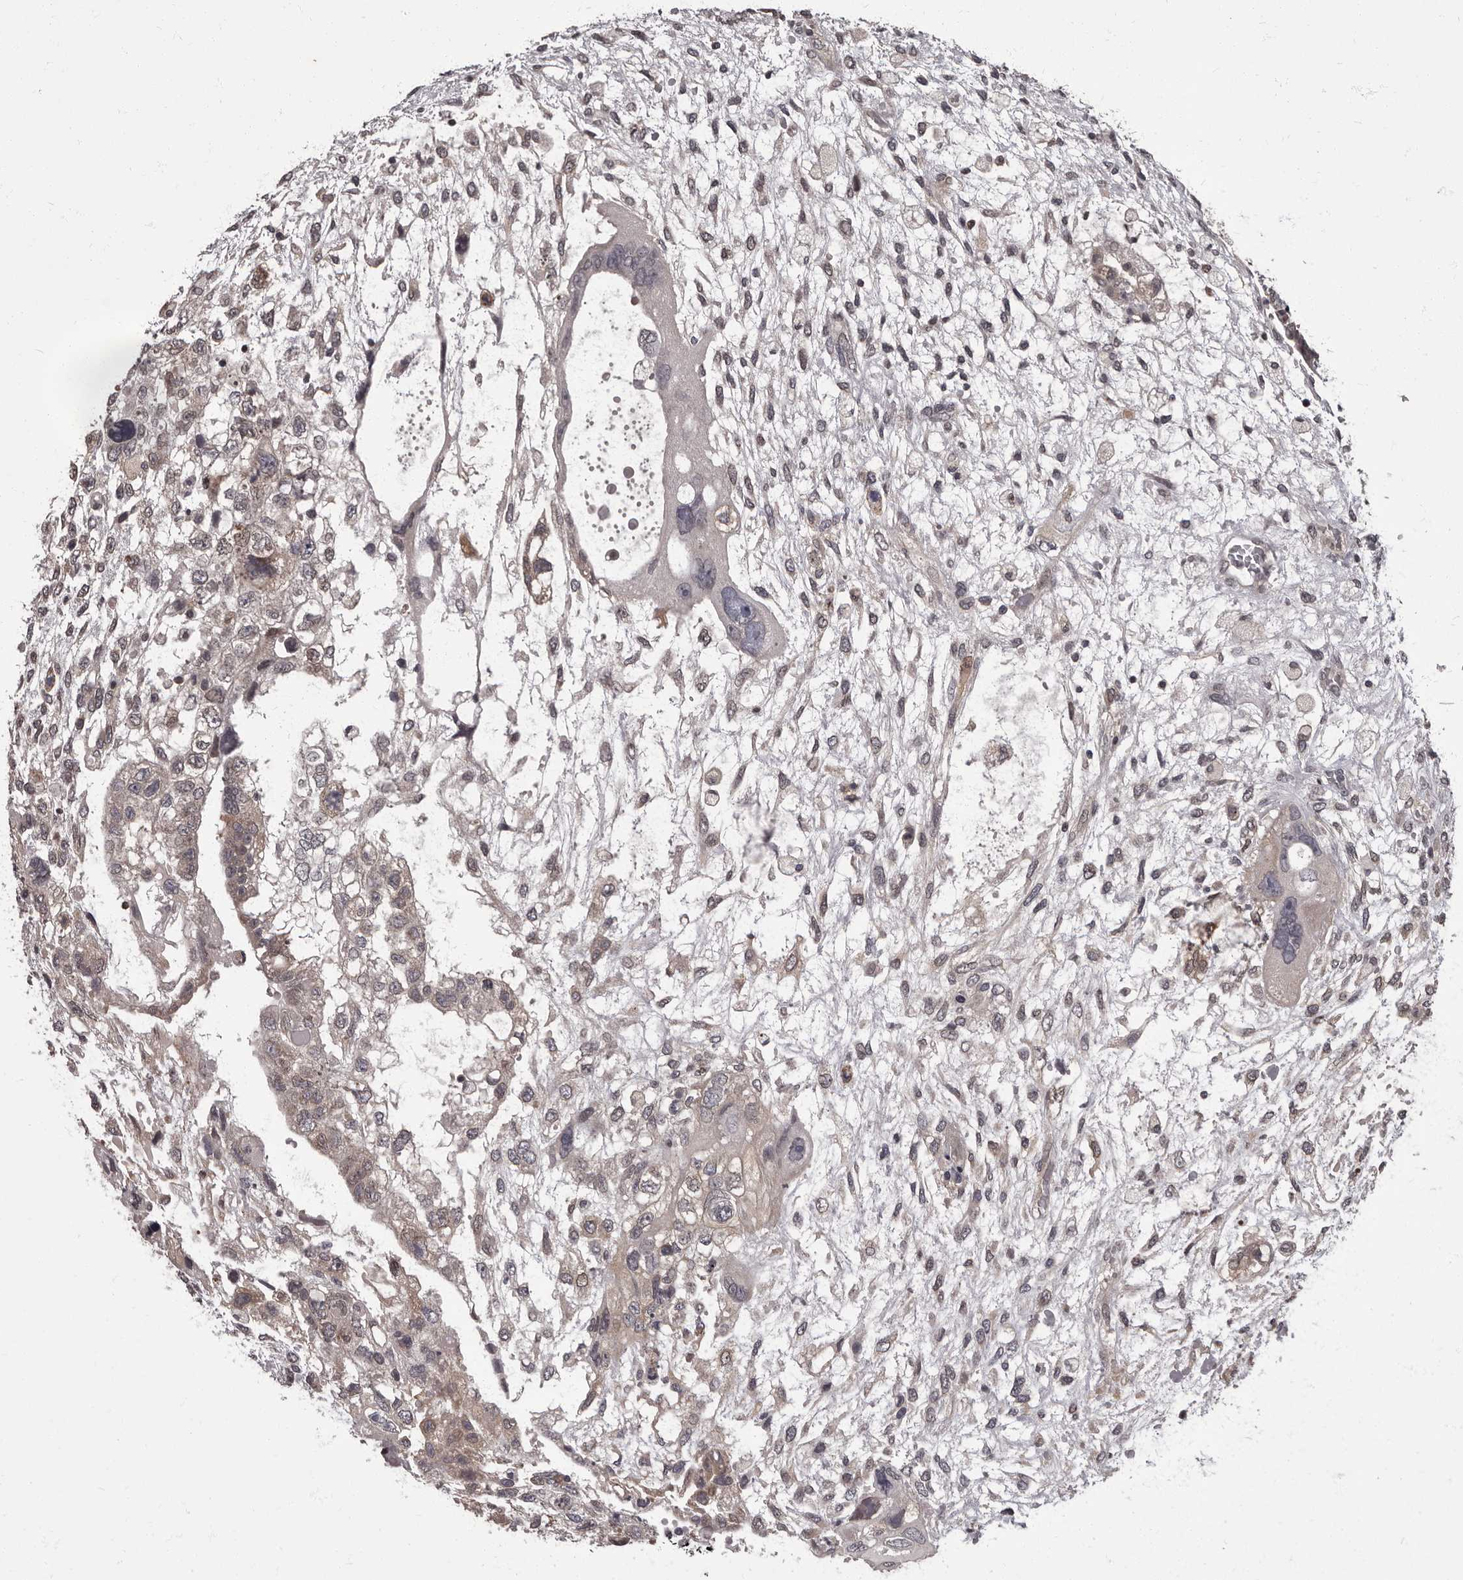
{"staining": {"intensity": "weak", "quantity": "25%-75%", "location": "cytoplasmic/membranous"}, "tissue": "testis cancer", "cell_type": "Tumor cells", "image_type": "cancer", "snomed": [{"axis": "morphology", "description": "Carcinoma, Embryonal, NOS"}, {"axis": "topography", "description": "Testis"}], "caption": "The image reveals immunohistochemical staining of testis cancer (embryonal carcinoma). There is weak cytoplasmic/membranous staining is appreciated in approximately 25%-75% of tumor cells. (Brightfield microscopy of DAB IHC at high magnification).", "gene": "C1orf50", "patient": {"sex": "male", "age": 36}}